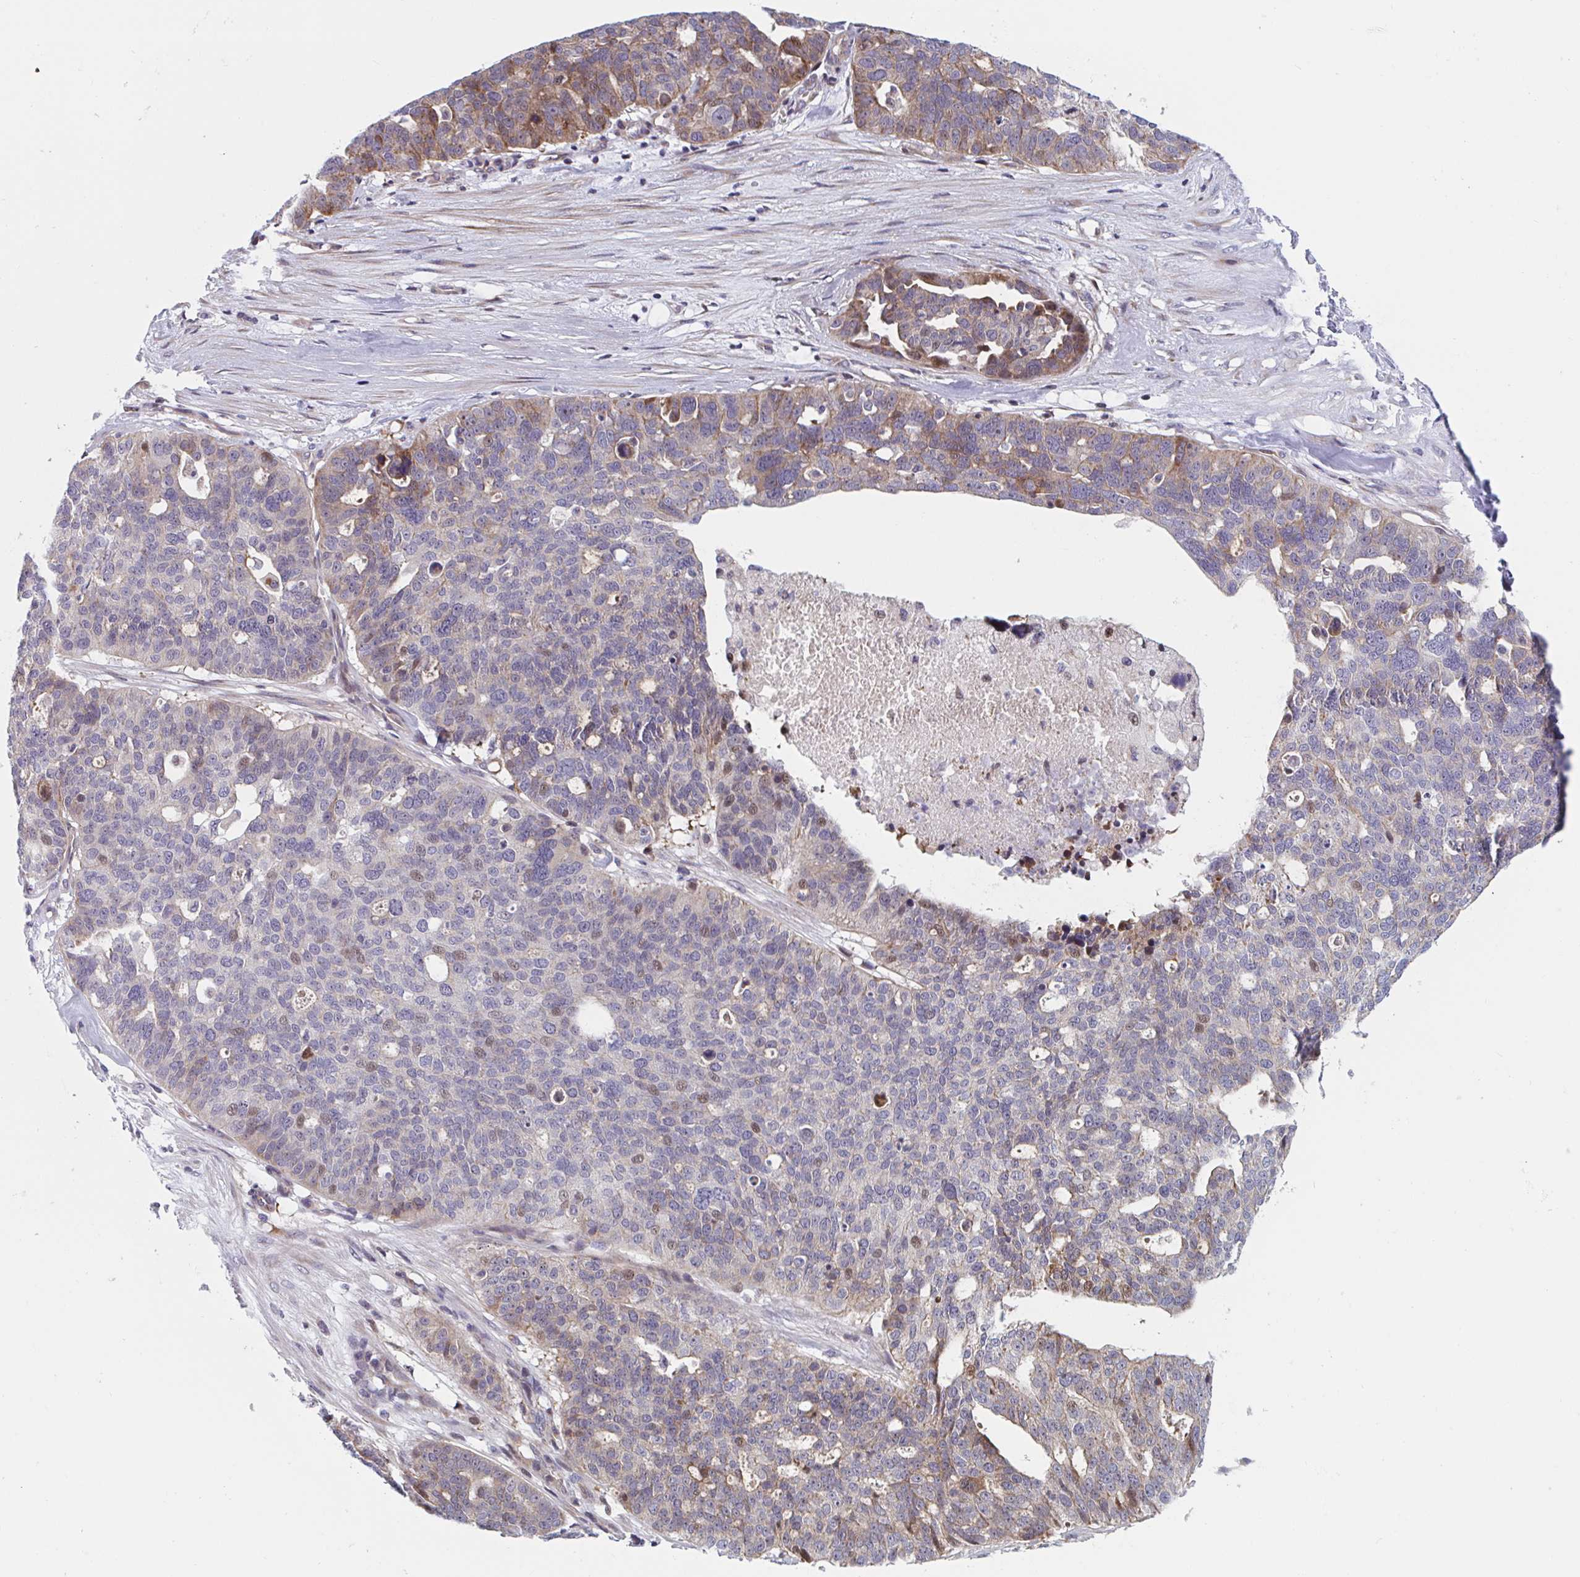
{"staining": {"intensity": "moderate", "quantity": "<25%", "location": "cytoplasmic/membranous,nuclear"}, "tissue": "ovarian cancer", "cell_type": "Tumor cells", "image_type": "cancer", "snomed": [{"axis": "morphology", "description": "Cystadenocarcinoma, serous, NOS"}, {"axis": "topography", "description": "Ovary"}], "caption": "This histopathology image reveals immunohistochemistry staining of ovarian cancer (serous cystadenocarcinoma), with low moderate cytoplasmic/membranous and nuclear positivity in approximately <25% of tumor cells.", "gene": "DUXA", "patient": {"sex": "female", "age": 59}}